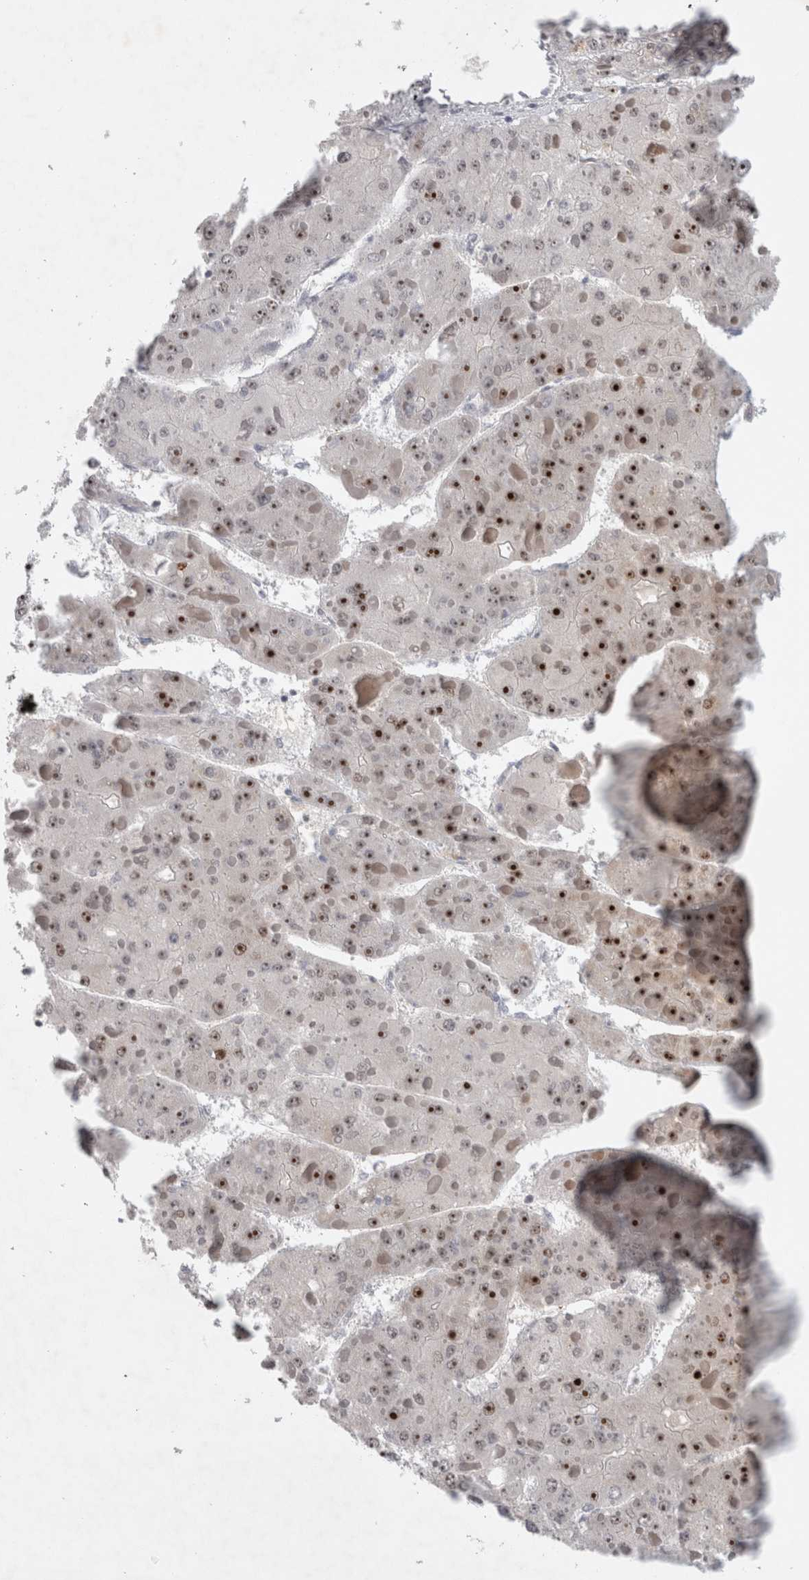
{"staining": {"intensity": "strong", "quantity": "25%-75%", "location": "nuclear"}, "tissue": "liver cancer", "cell_type": "Tumor cells", "image_type": "cancer", "snomed": [{"axis": "morphology", "description": "Carcinoma, Hepatocellular, NOS"}, {"axis": "topography", "description": "Liver"}], "caption": "Immunohistochemical staining of human liver cancer demonstrates high levels of strong nuclear protein staining in approximately 25%-75% of tumor cells. (DAB = brown stain, brightfield microscopy at high magnification).", "gene": "HESX1", "patient": {"sex": "female", "age": 73}}